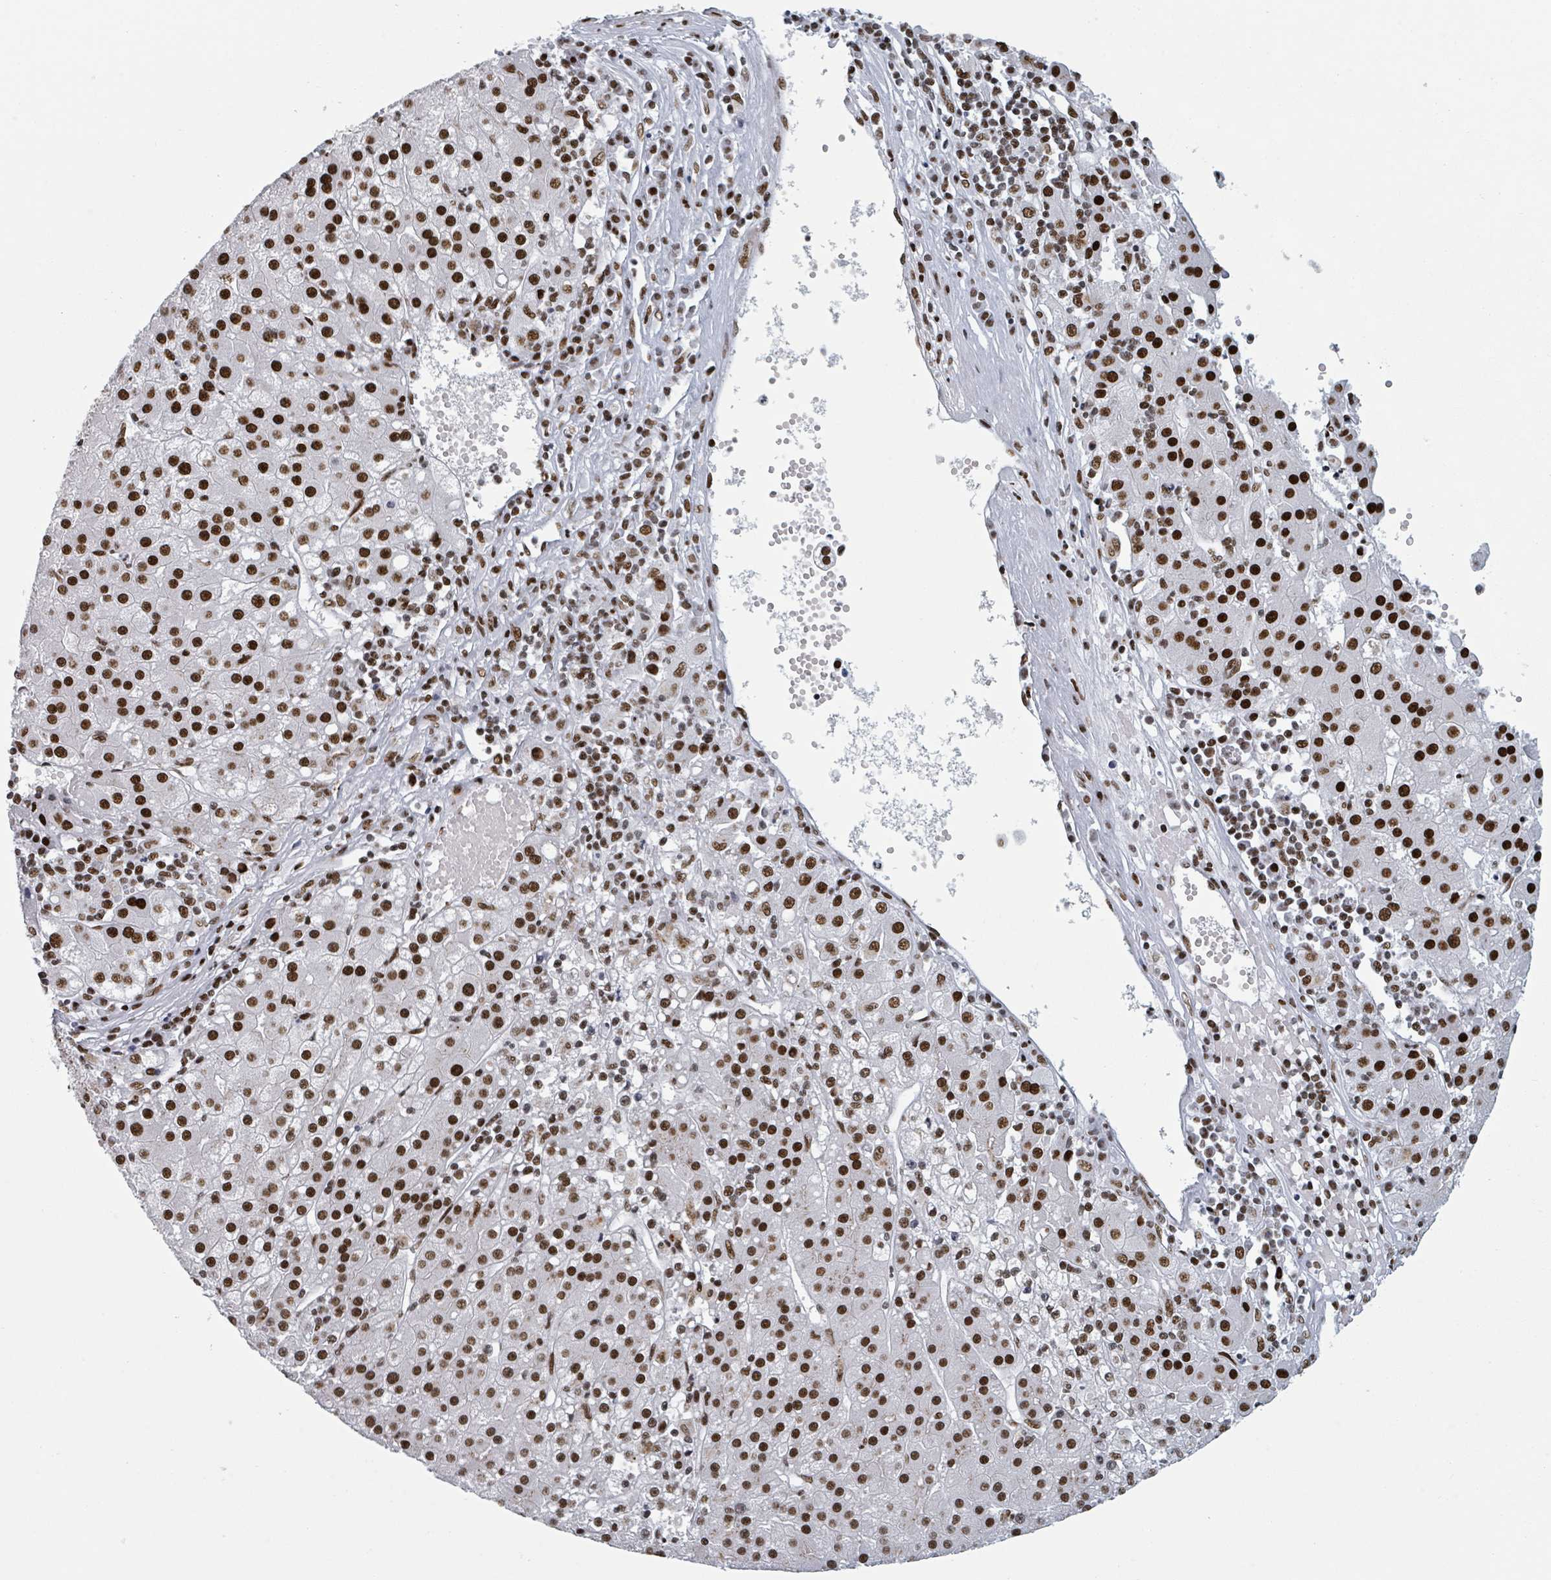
{"staining": {"intensity": "strong", "quantity": ">75%", "location": "nuclear"}, "tissue": "liver cancer", "cell_type": "Tumor cells", "image_type": "cancer", "snomed": [{"axis": "morphology", "description": "Carcinoma, Hepatocellular, NOS"}, {"axis": "topography", "description": "Liver"}], "caption": "Liver cancer stained for a protein (brown) displays strong nuclear positive expression in approximately >75% of tumor cells.", "gene": "DHX16", "patient": {"sex": "male", "age": 76}}